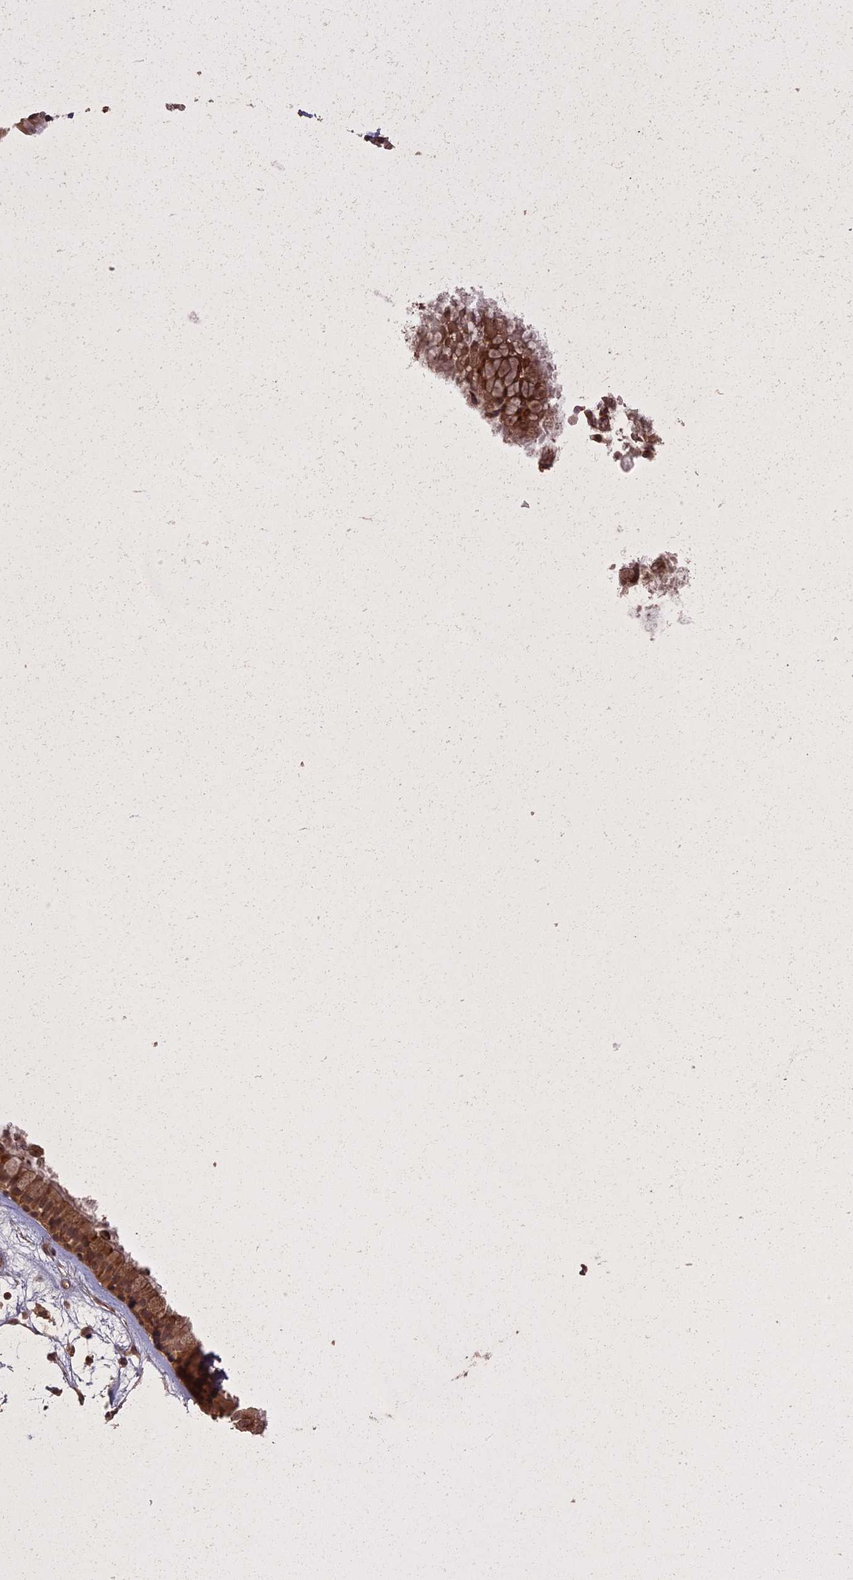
{"staining": {"intensity": "moderate", "quantity": ">75%", "location": "cytoplasmic/membranous"}, "tissue": "nasopharynx", "cell_type": "Respiratory epithelial cells", "image_type": "normal", "snomed": [{"axis": "morphology", "description": "Normal tissue, NOS"}, {"axis": "topography", "description": "Nasopharynx"}], "caption": "High-power microscopy captured an IHC micrograph of normal nasopharynx, revealing moderate cytoplasmic/membranous expression in approximately >75% of respiratory epithelial cells. Ihc stains the protein in brown and the nuclei are stained blue.", "gene": "LIN37", "patient": {"sex": "male", "age": 82}}